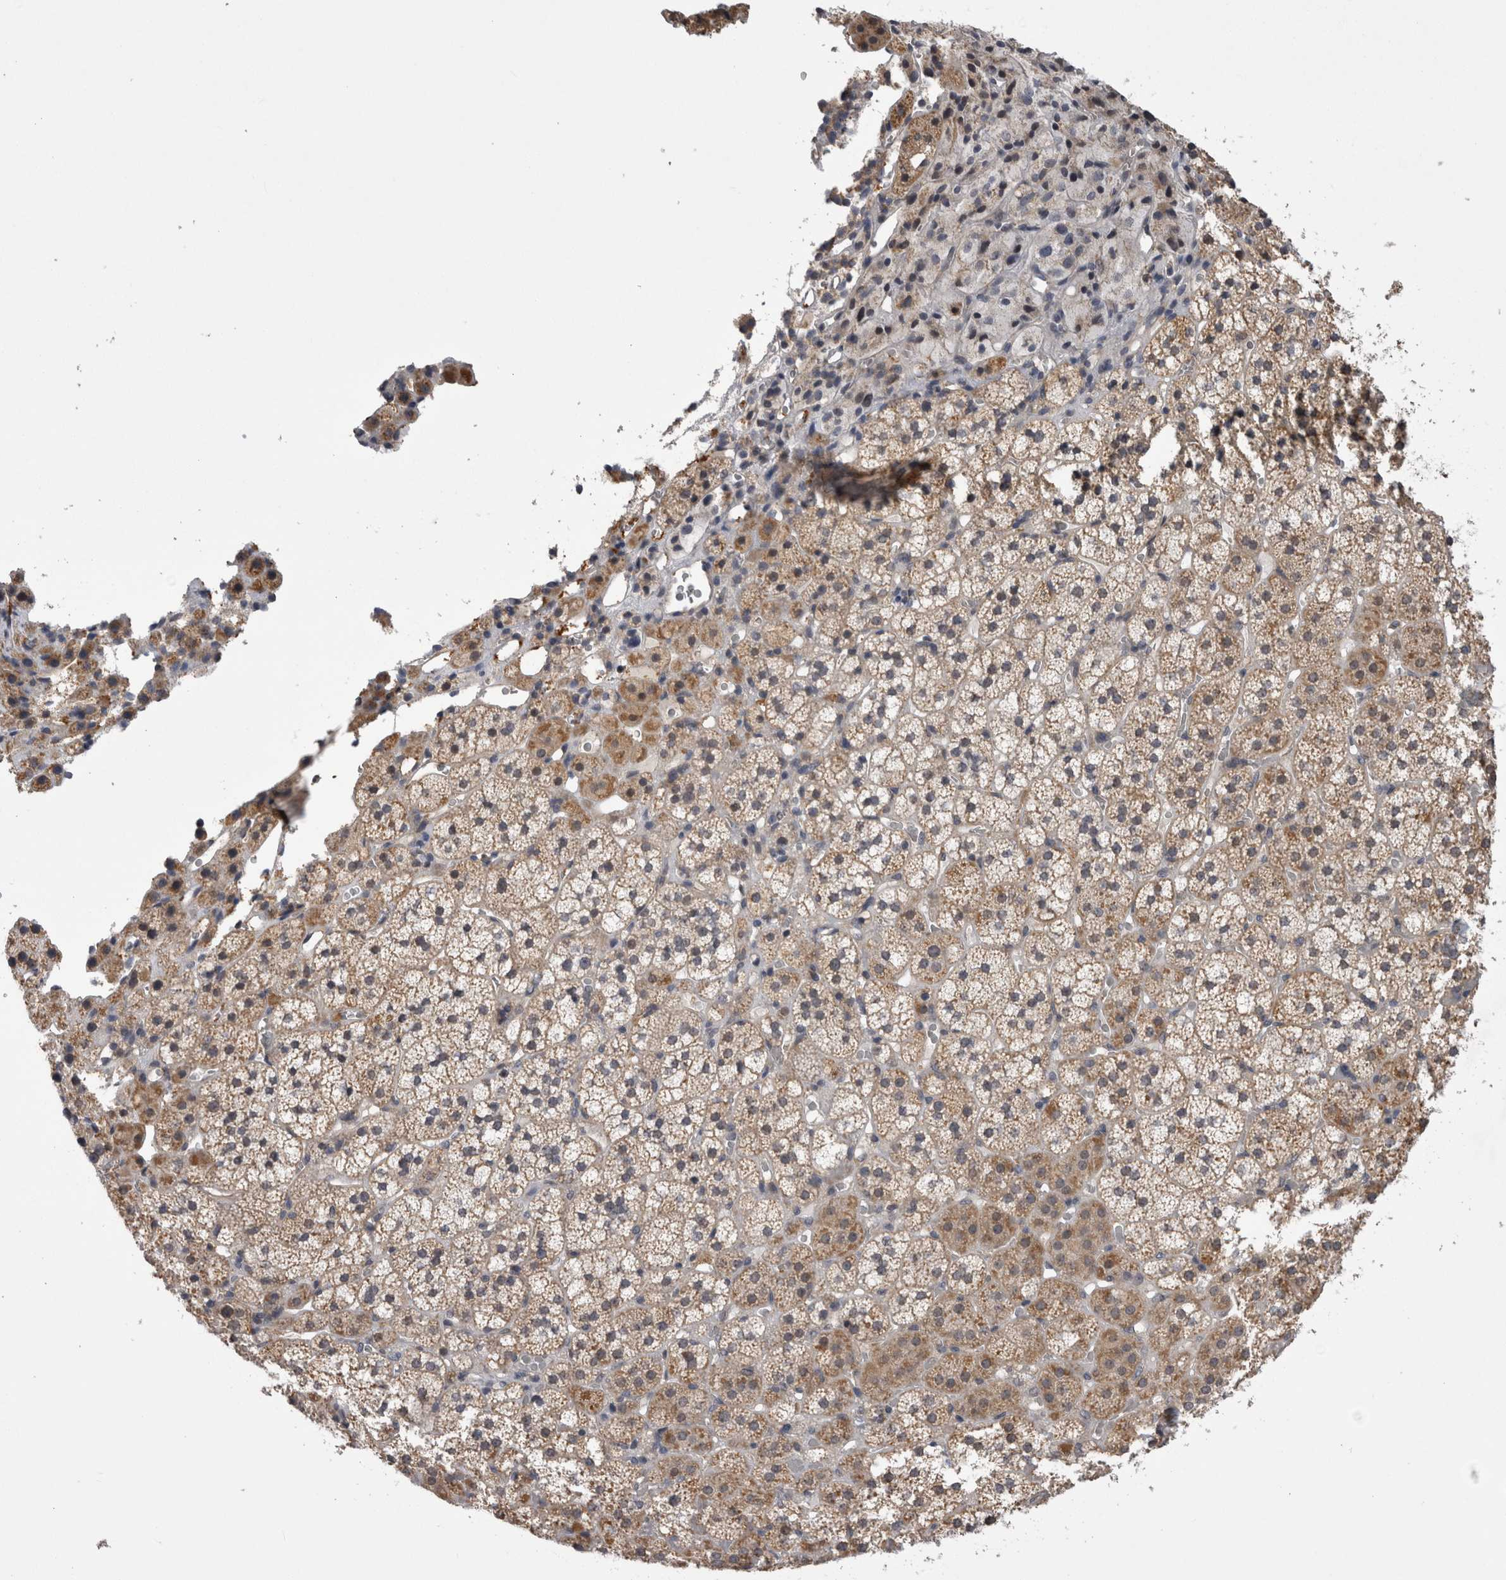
{"staining": {"intensity": "moderate", "quantity": "25%-75%", "location": "cytoplasmic/membranous"}, "tissue": "adrenal gland", "cell_type": "Glandular cells", "image_type": "normal", "snomed": [{"axis": "morphology", "description": "Normal tissue, NOS"}, {"axis": "topography", "description": "Adrenal gland"}], "caption": "Protein expression by immunohistochemistry (IHC) exhibits moderate cytoplasmic/membranous expression in approximately 25%-75% of glandular cells in benign adrenal gland. (DAB (3,3'-diaminobenzidine) = brown stain, brightfield microscopy at high magnification).", "gene": "ARHGAP29", "patient": {"sex": "female", "age": 44}}